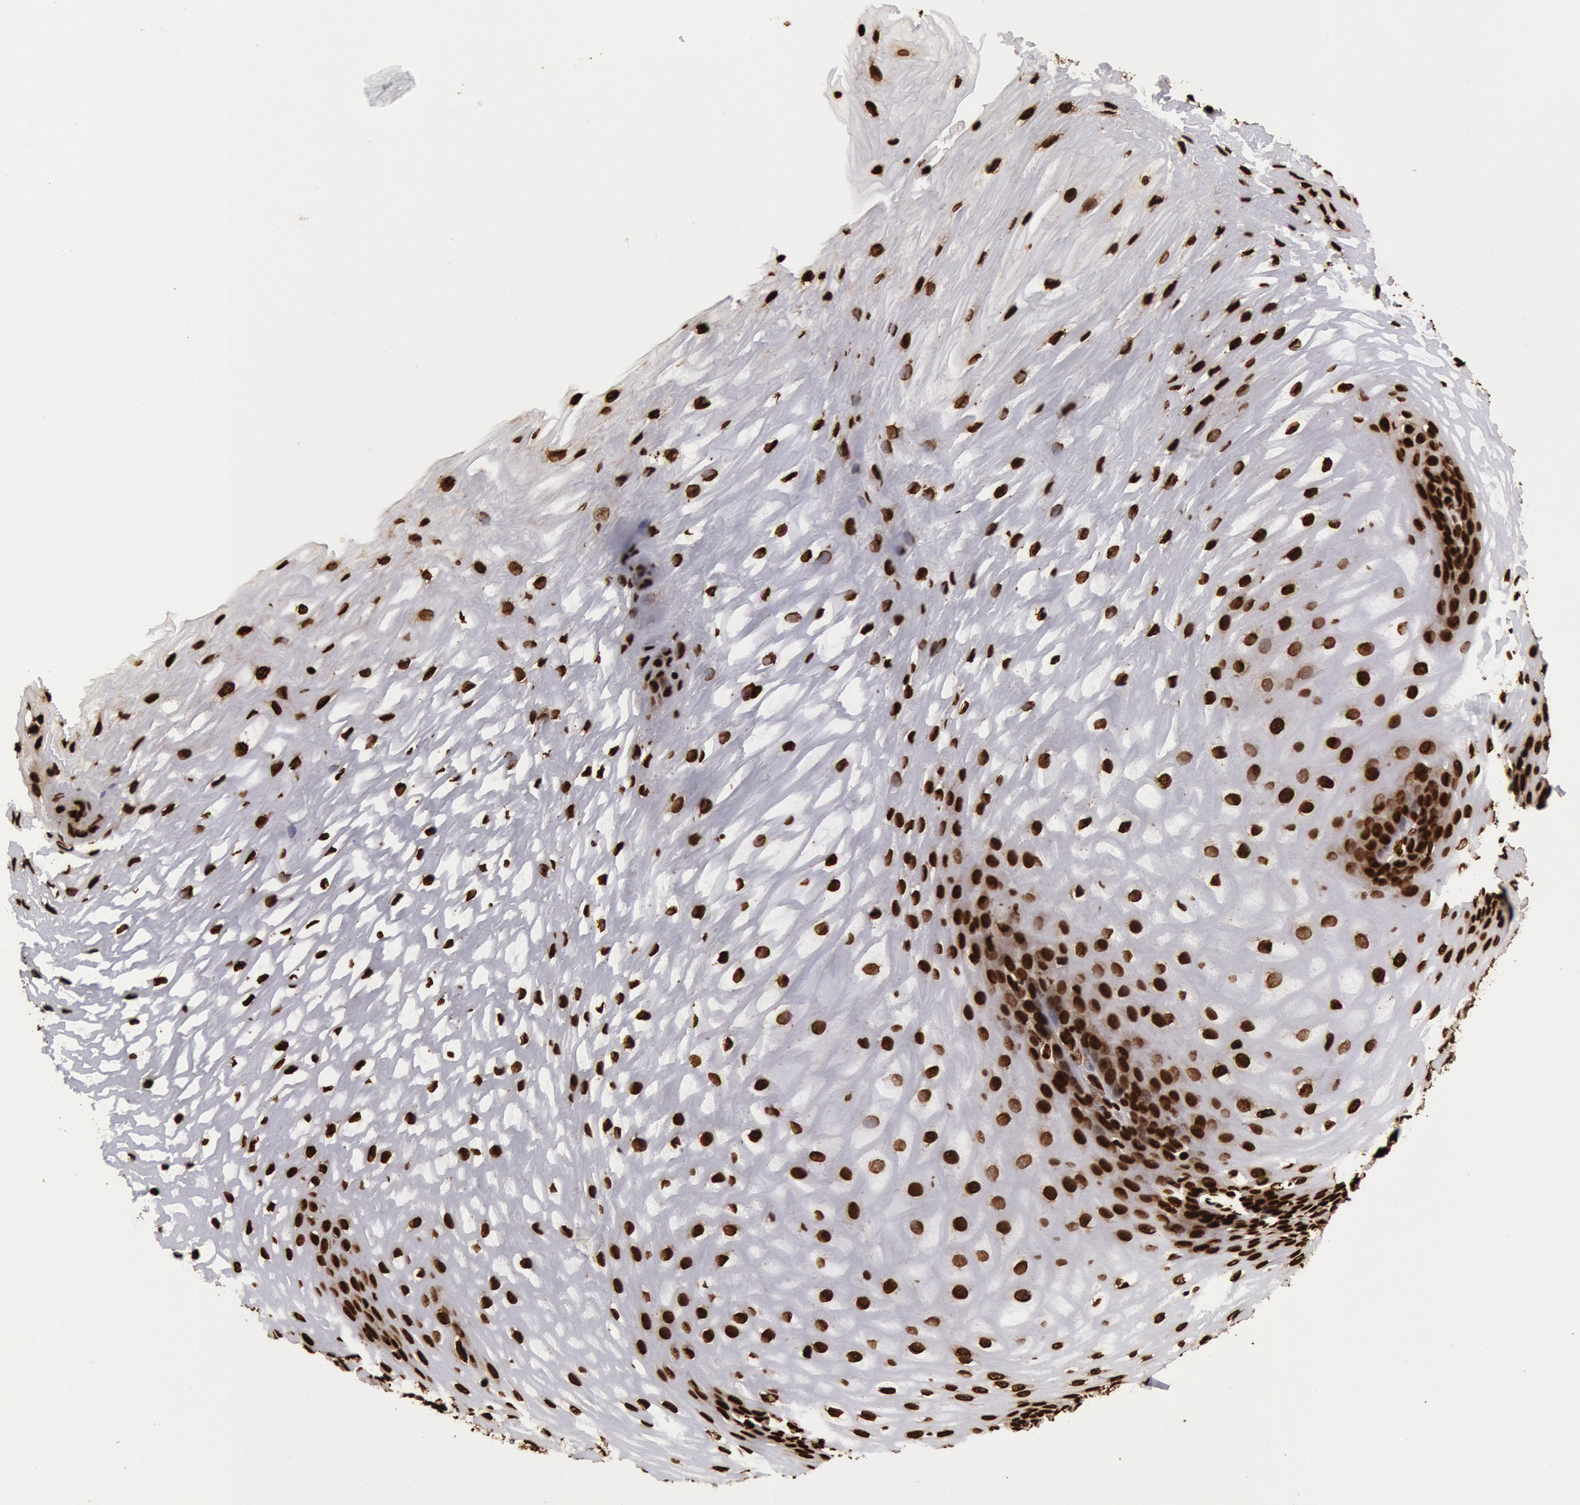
{"staining": {"intensity": "strong", "quantity": ">75%", "location": "nuclear"}, "tissue": "esophagus", "cell_type": "Squamous epithelial cells", "image_type": "normal", "snomed": [{"axis": "morphology", "description": "Normal tissue, NOS"}, {"axis": "morphology", "description": "Adenocarcinoma, NOS"}, {"axis": "topography", "description": "Esophagus"}, {"axis": "topography", "description": "Stomach"}], "caption": "The histopathology image displays a brown stain indicating the presence of a protein in the nuclear of squamous epithelial cells in esophagus. The staining was performed using DAB (3,3'-diaminobenzidine), with brown indicating positive protein expression. Nuclei are stained blue with hematoxylin.", "gene": "H3", "patient": {"sex": "male", "age": 62}}